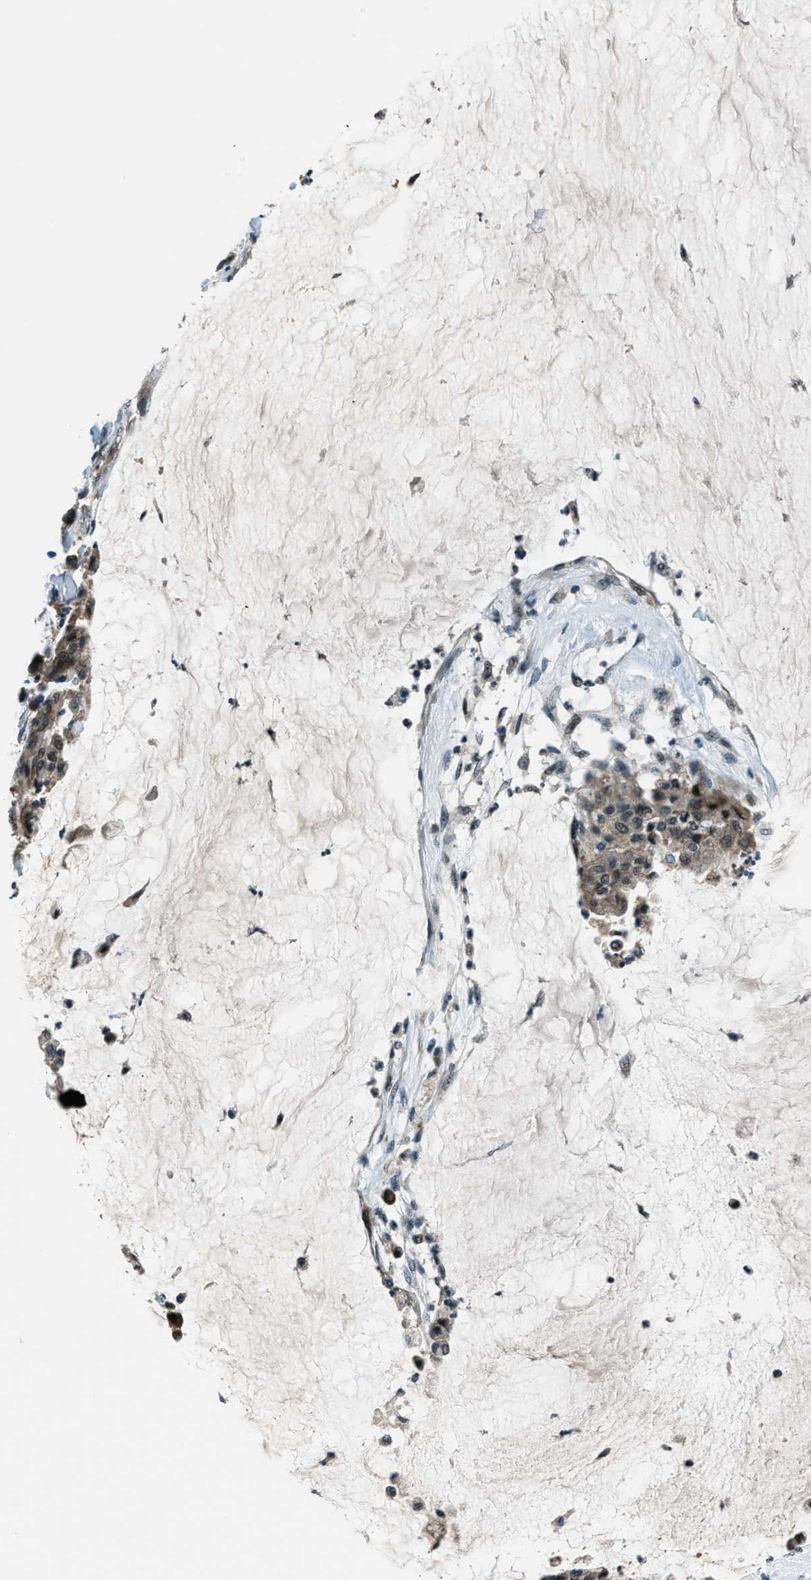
{"staining": {"intensity": "weak", "quantity": ">75%", "location": "cytoplasmic/membranous,nuclear"}, "tissue": "pancreatic cancer", "cell_type": "Tumor cells", "image_type": "cancer", "snomed": [{"axis": "morphology", "description": "Adenocarcinoma, NOS"}, {"axis": "topography", "description": "Pancreas"}], "caption": "Immunohistochemical staining of adenocarcinoma (pancreatic) demonstrates low levels of weak cytoplasmic/membranous and nuclear positivity in about >75% of tumor cells.", "gene": "ACTL9", "patient": {"sex": "male", "age": 41}}